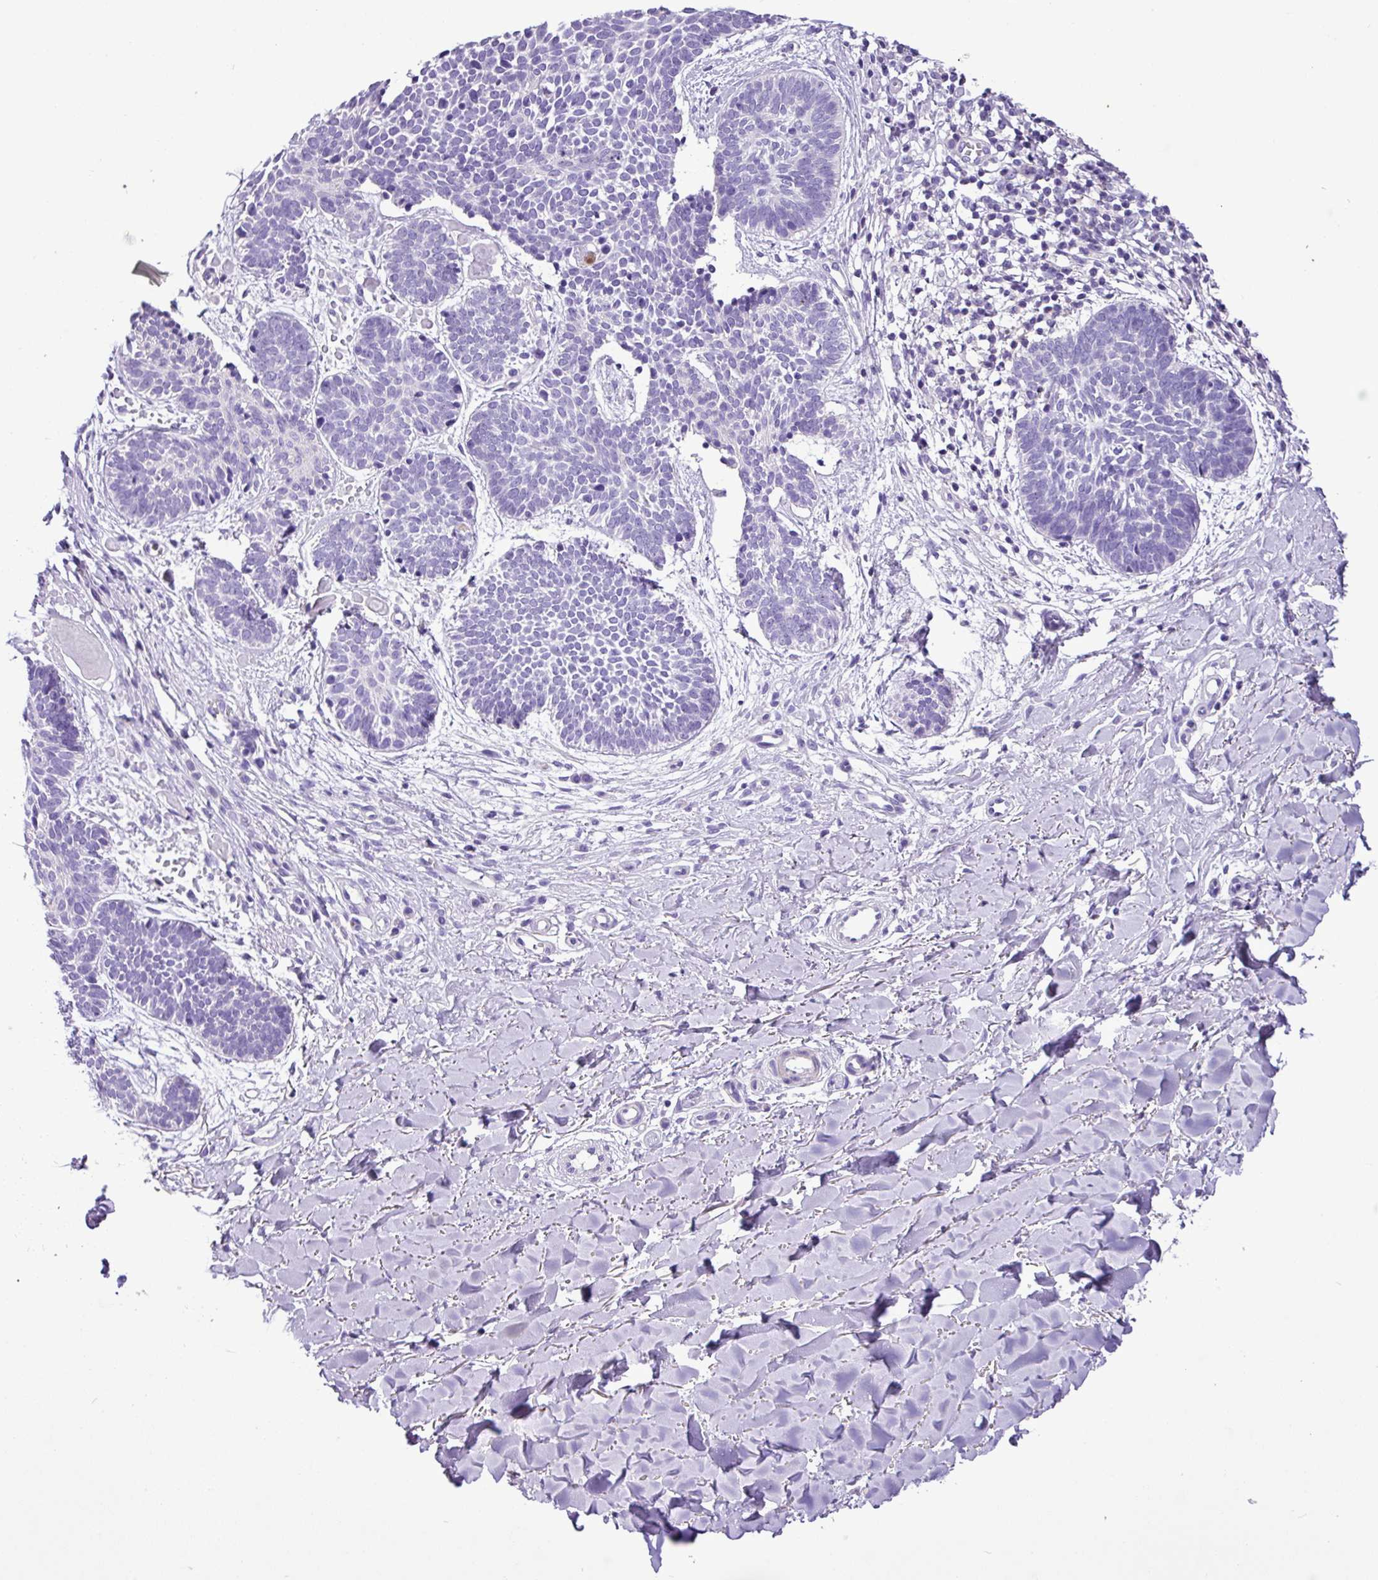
{"staining": {"intensity": "negative", "quantity": "none", "location": "none"}, "tissue": "skin cancer", "cell_type": "Tumor cells", "image_type": "cancer", "snomed": [{"axis": "morphology", "description": "Basal cell carcinoma"}, {"axis": "topography", "description": "Skin"}], "caption": "A high-resolution photomicrograph shows immunohistochemistry (IHC) staining of skin cancer, which exhibits no significant positivity in tumor cells.", "gene": "ZNF334", "patient": {"sex": "male", "age": 49}}